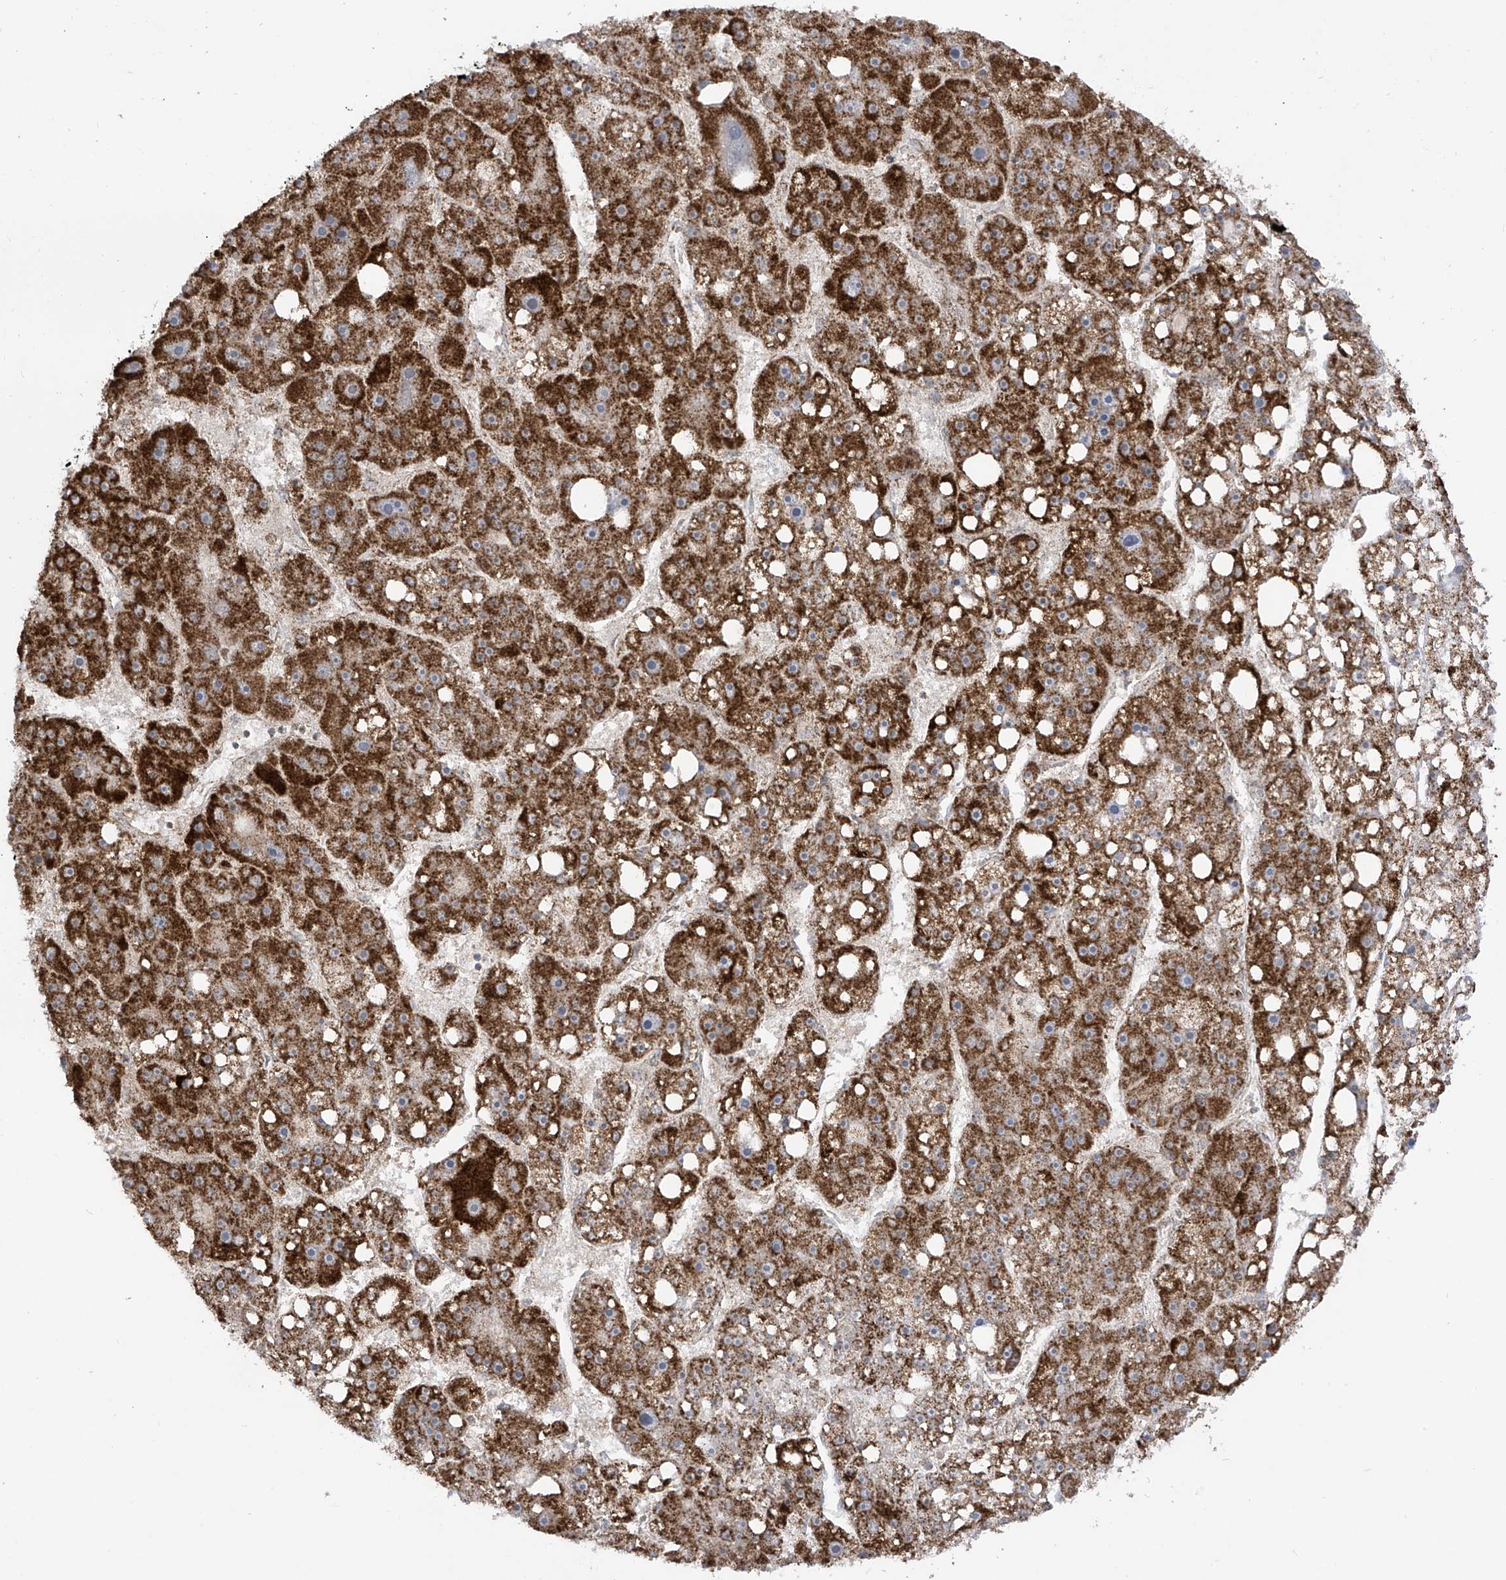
{"staining": {"intensity": "strong", "quantity": ">75%", "location": "cytoplasmic/membranous"}, "tissue": "liver cancer", "cell_type": "Tumor cells", "image_type": "cancer", "snomed": [{"axis": "morphology", "description": "Carcinoma, Hepatocellular, NOS"}, {"axis": "topography", "description": "Liver"}], "caption": "The image displays a brown stain indicating the presence of a protein in the cytoplasmic/membranous of tumor cells in liver cancer (hepatocellular carcinoma).", "gene": "REPS1", "patient": {"sex": "female", "age": 61}}